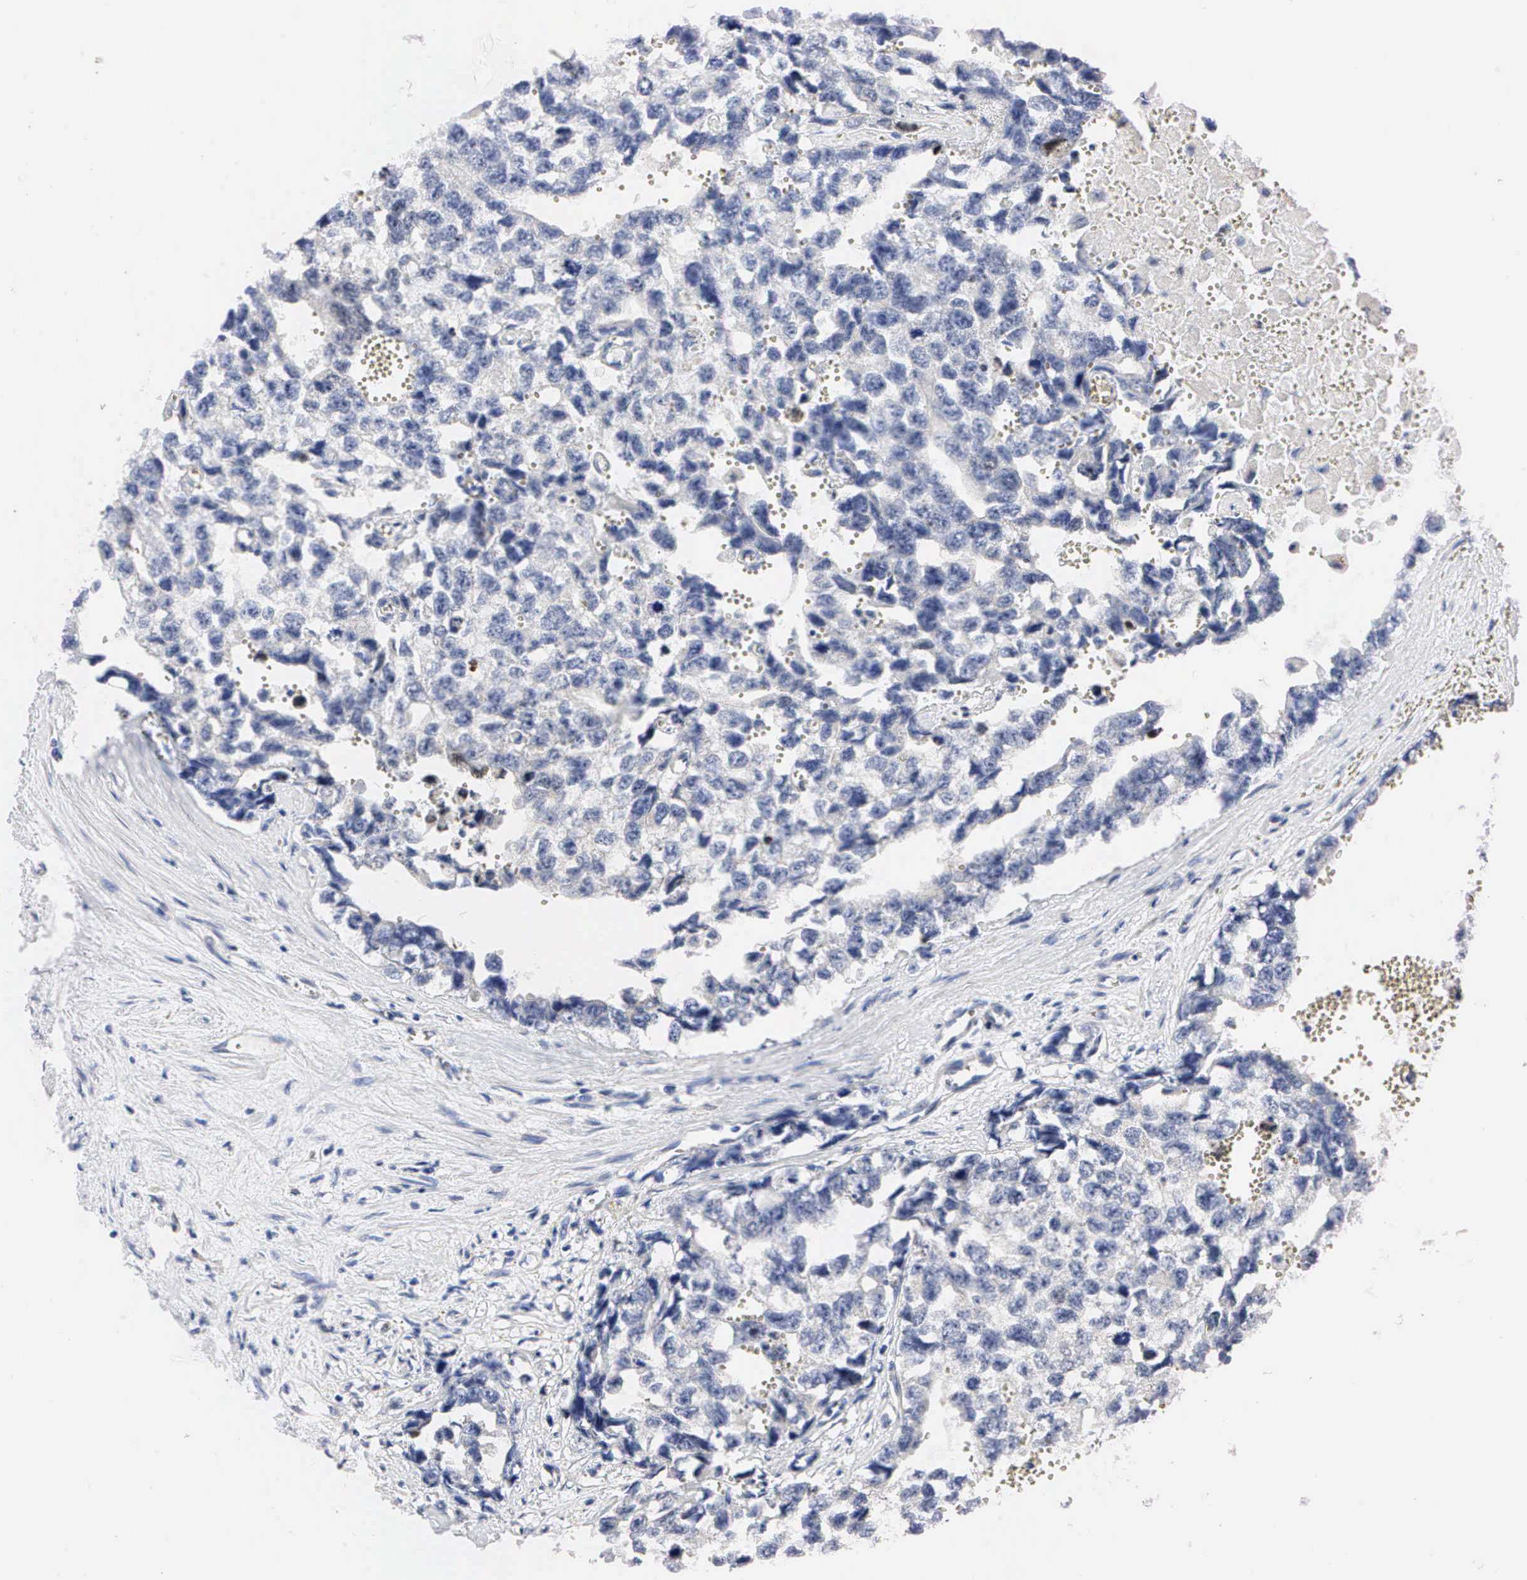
{"staining": {"intensity": "negative", "quantity": "none", "location": "none"}, "tissue": "testis cancer", "cell_type": "Tumor cells", "image_type": "cancer", "snomed": [{"axis": "morphology", "description": "Carcinoma, Embryonal, NOS"}, {"axis": "topography", "description": "Testis"}], "caption": "Immunohistochemical staining of human embryonal carcinoma (testis) displays no significant positivity in tumor cells. Nuclei are stained in blue.", "gene": "PGR", "patient": {"sex": "male", "age": 31}}